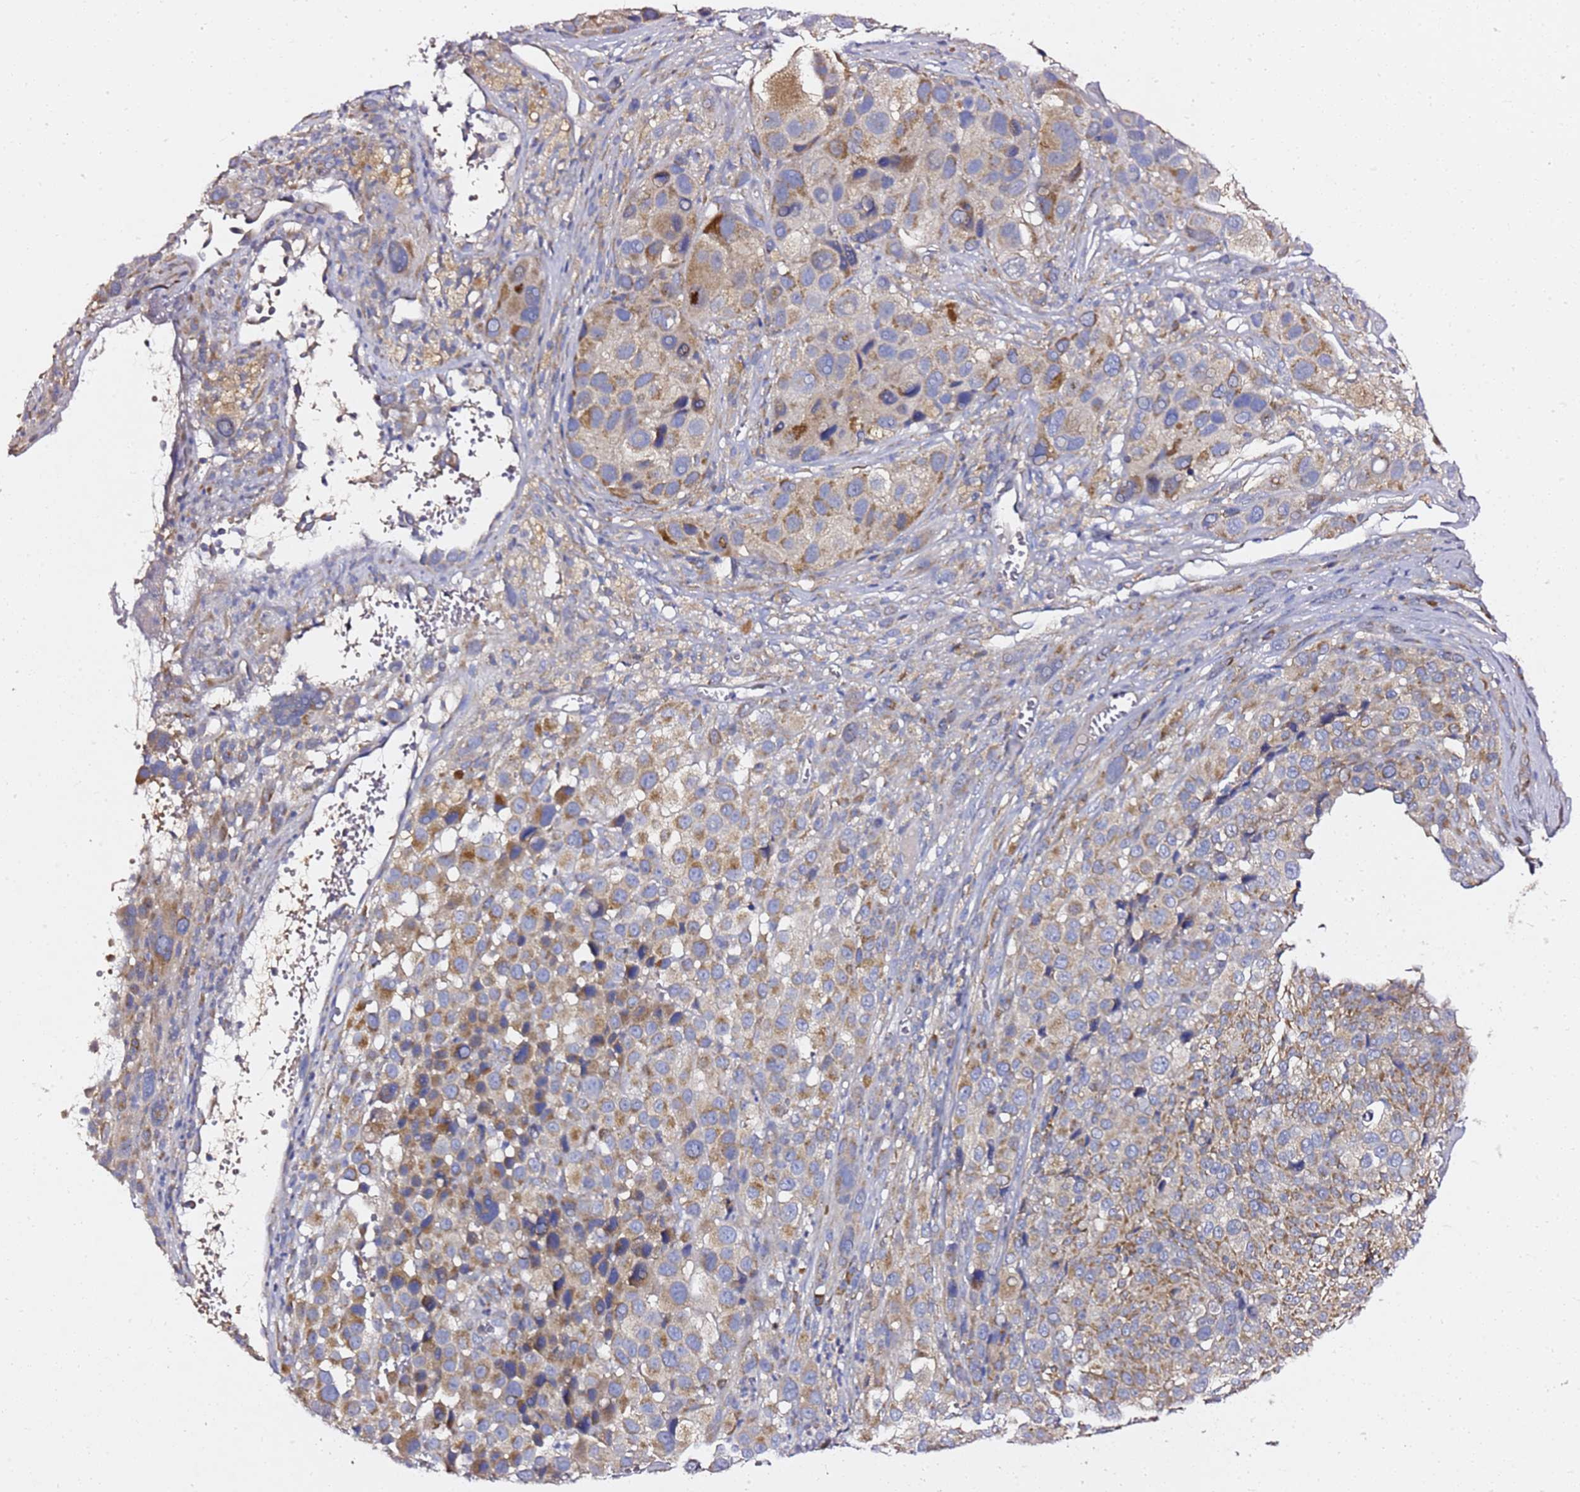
{"staining": {"intensity": "moderate", "quantity": ">75%", "location": "cytoplasmic/membranous"}, "tissue": "melanoma", "cell_type": "Tumor cells", "image_type": "cancer", "snomed": [{"axis": "morphology", "description": "Malignant melanoma, NOS"}, {"axis": "topography", "description": "Skin of trunk"}], "caption": "Tumor cells reveal medium levels of moderate cytoplasmic/membranous expression in about >75% of cells in malignant melanoma.", "gene": "C19orf12", "patient": {"sex": "male", "age": 71}}